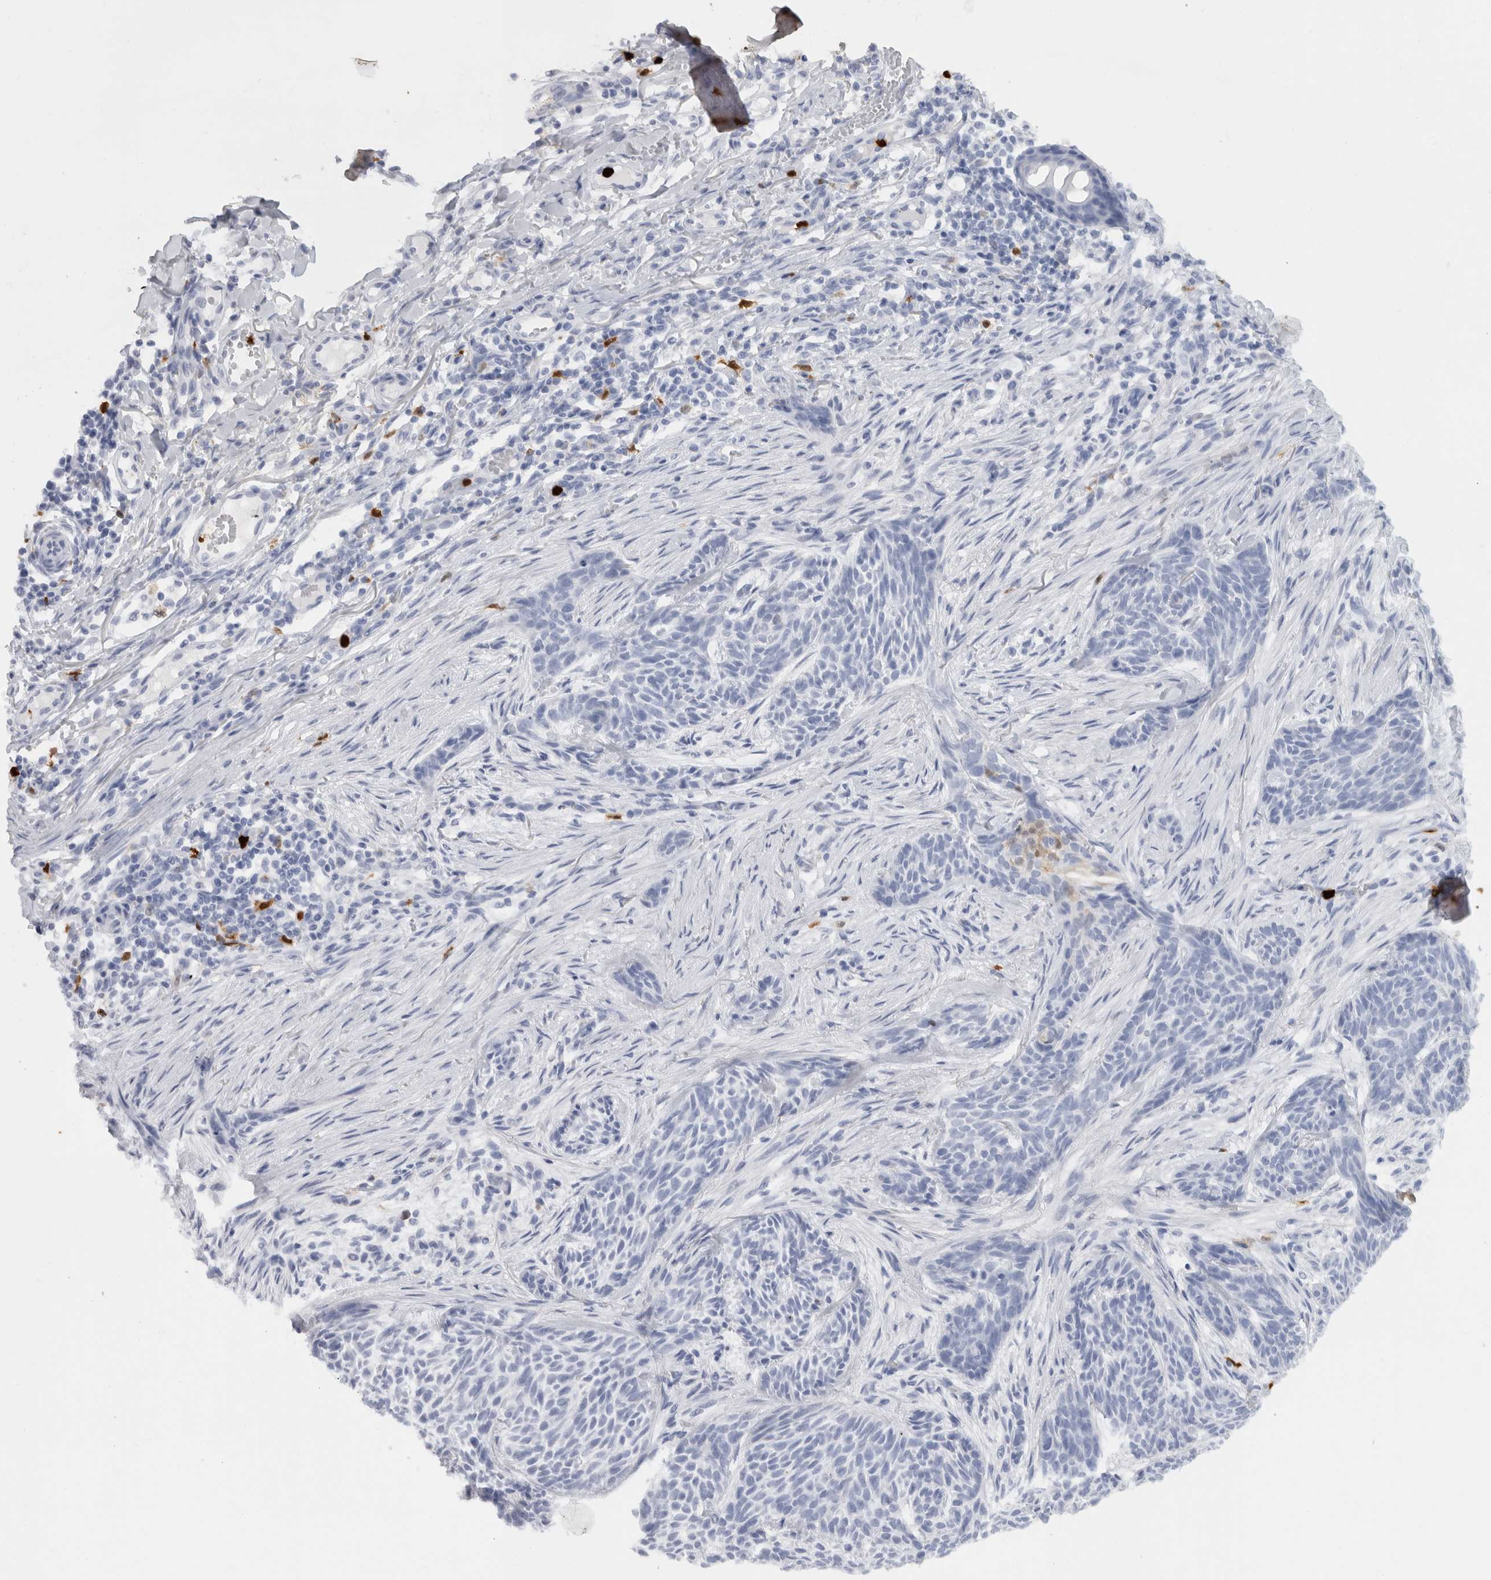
{"staining": {"intensity": "negative", "quantity": "none", "location": "none"}, "tissue": "skin cancer", "cell_type": "Tumor cells", "image_type": "cancer", "snomed": [{"axis": "morphology", "description": "Basal cell carcinoma"}, {"axis": "topography", "description": "Skin"}], "caption": "IHC of human skin cancer (basal cell carcinoma) reveals no staining in tumor cells.", "gene": "S100A8", "patient": {"sex": "female", "age": 59}}